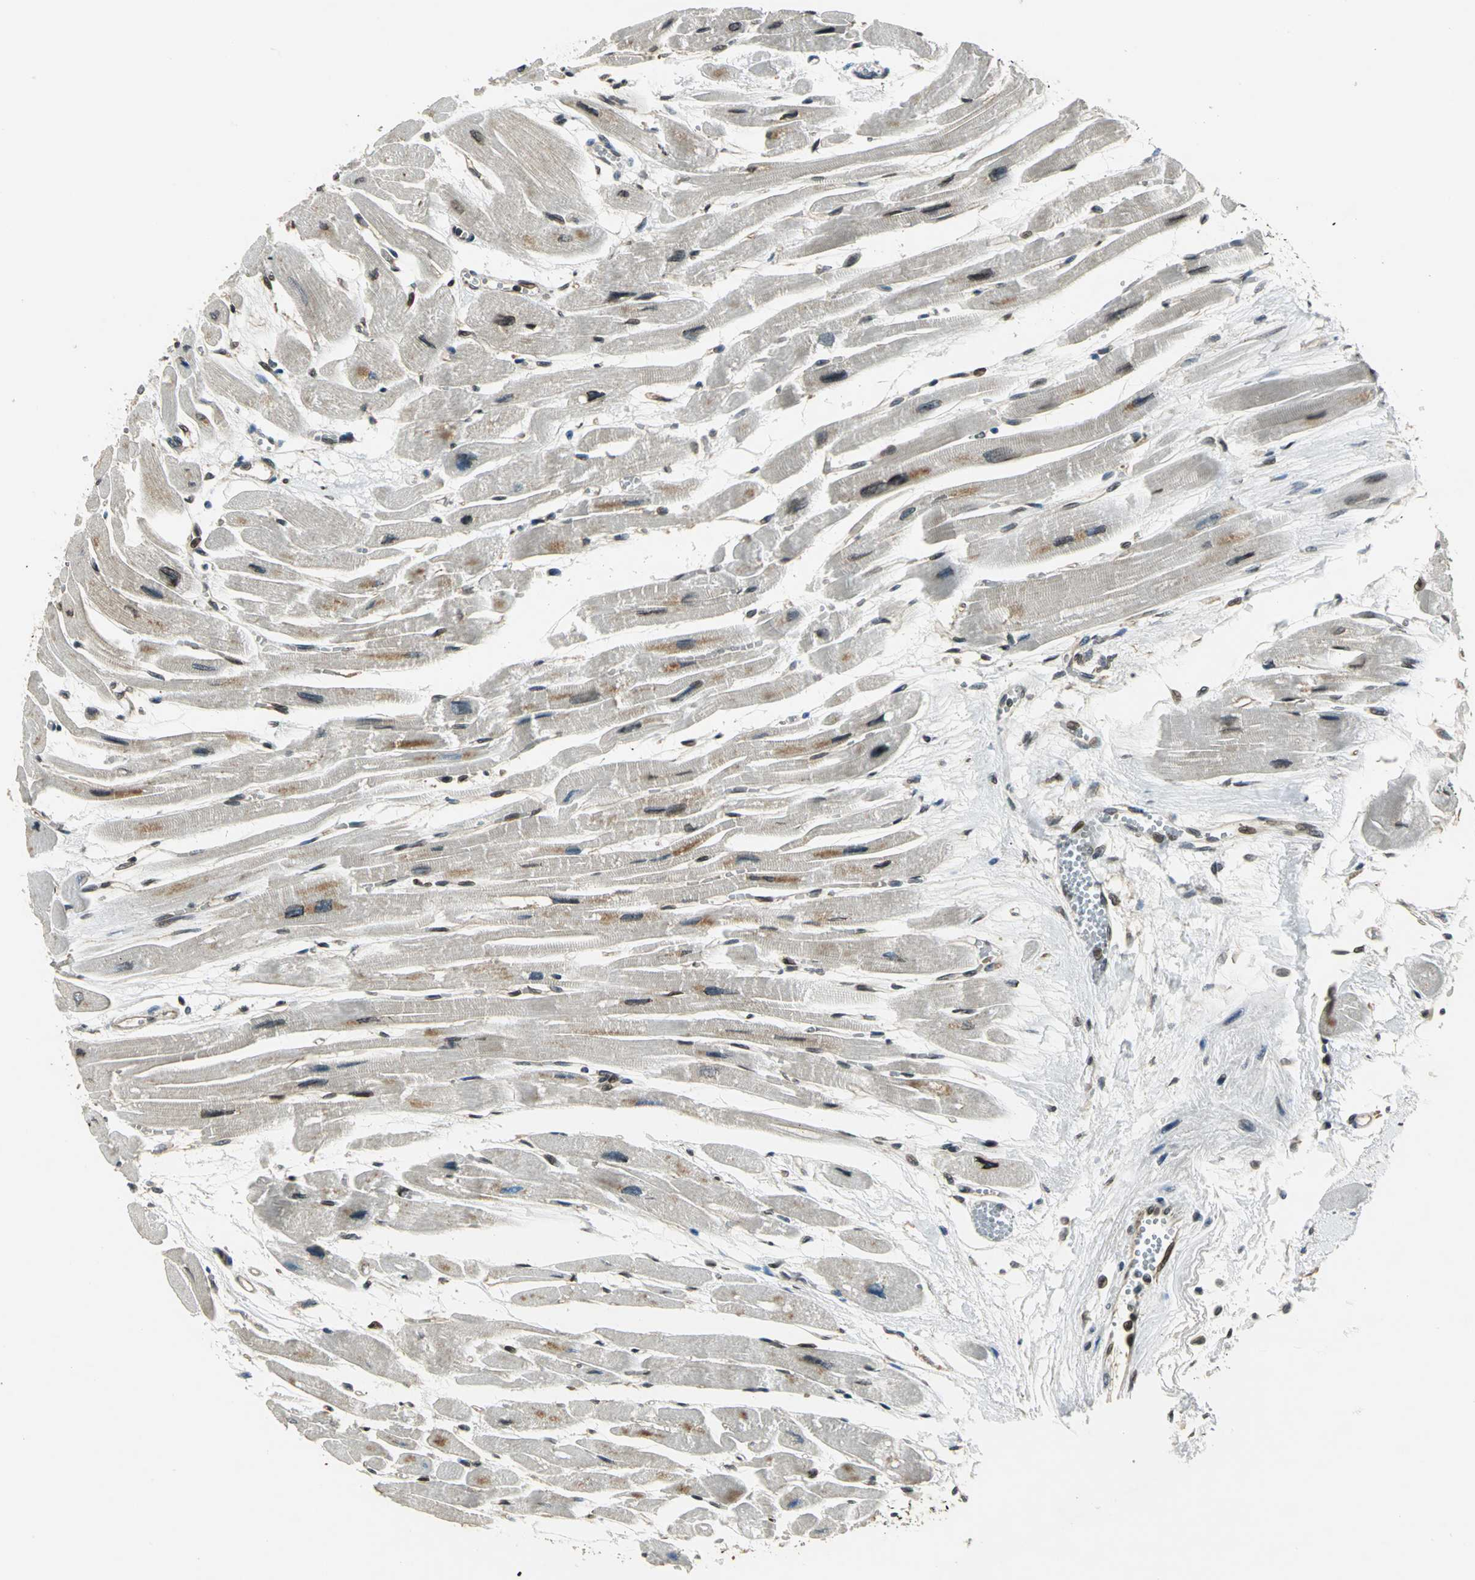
{"staining": {"intensity": "moderate", "quantity": "<25%", "location": "cytoplasmic/membranous,nuclear"}, "tissue": "heart muscle", "cell_type": "Cardiomyocytes", "image_type": "normal", "snomed": [{"axis": "morphology", "description": "Normal tissue, NOS"}, {"axis": "topography", "description": "Heart"}], "caption": "Immunohistochemical staining of unremarkable human heart muscle shows low levels of moderate cytoplasmic/membranous,nuclear expression in approximately <25% of cardiomyocytes.", "gene": "BRIP1", "patient": {"sex": "female", "age": 54}}